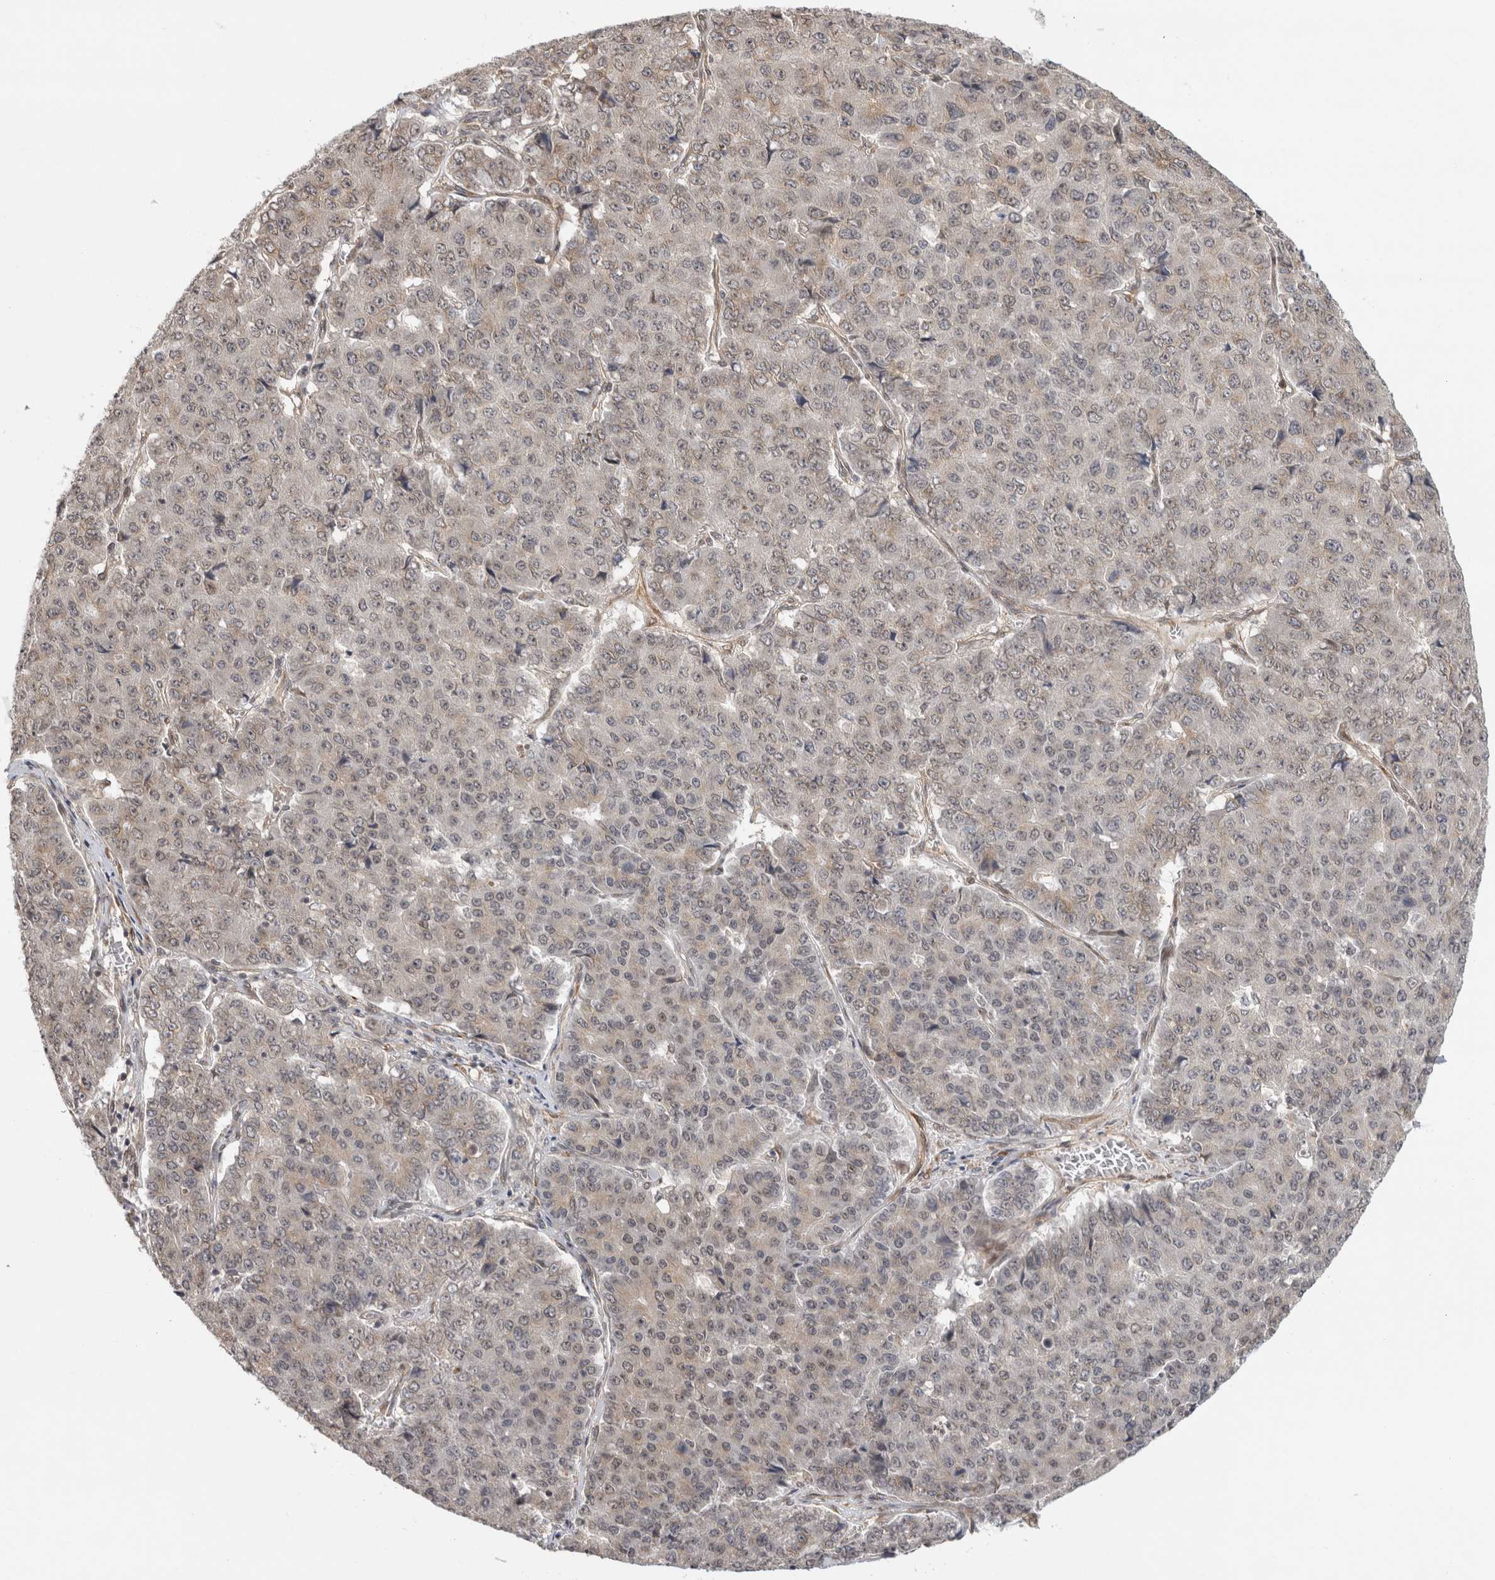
{"staining": {"intensity": "weak", "quantity": "<25%", "location": "nuclear"}, "tissue": "pancreatic cancer", "cell_type": "Tumor cells", "image_type": "cancer", "snomed": [{"axis": "morphology", "description": "Adenocarcinoma, NOS"}, {"axis": "topography", "description": "Pancreas"}], "caption": "A high-resolution histopathology image shows IHC staining of adenocarcinoma (pancreatic), which exhibits no significant positivity in tumor cells. (DAB (3,3'-diaminobenzidine) immunohistochemistry (IHC) visualized using brightfield microscopy, high magnification).", "gene": "ZNF318", "patient": {"sex": "male", "age": 50}}